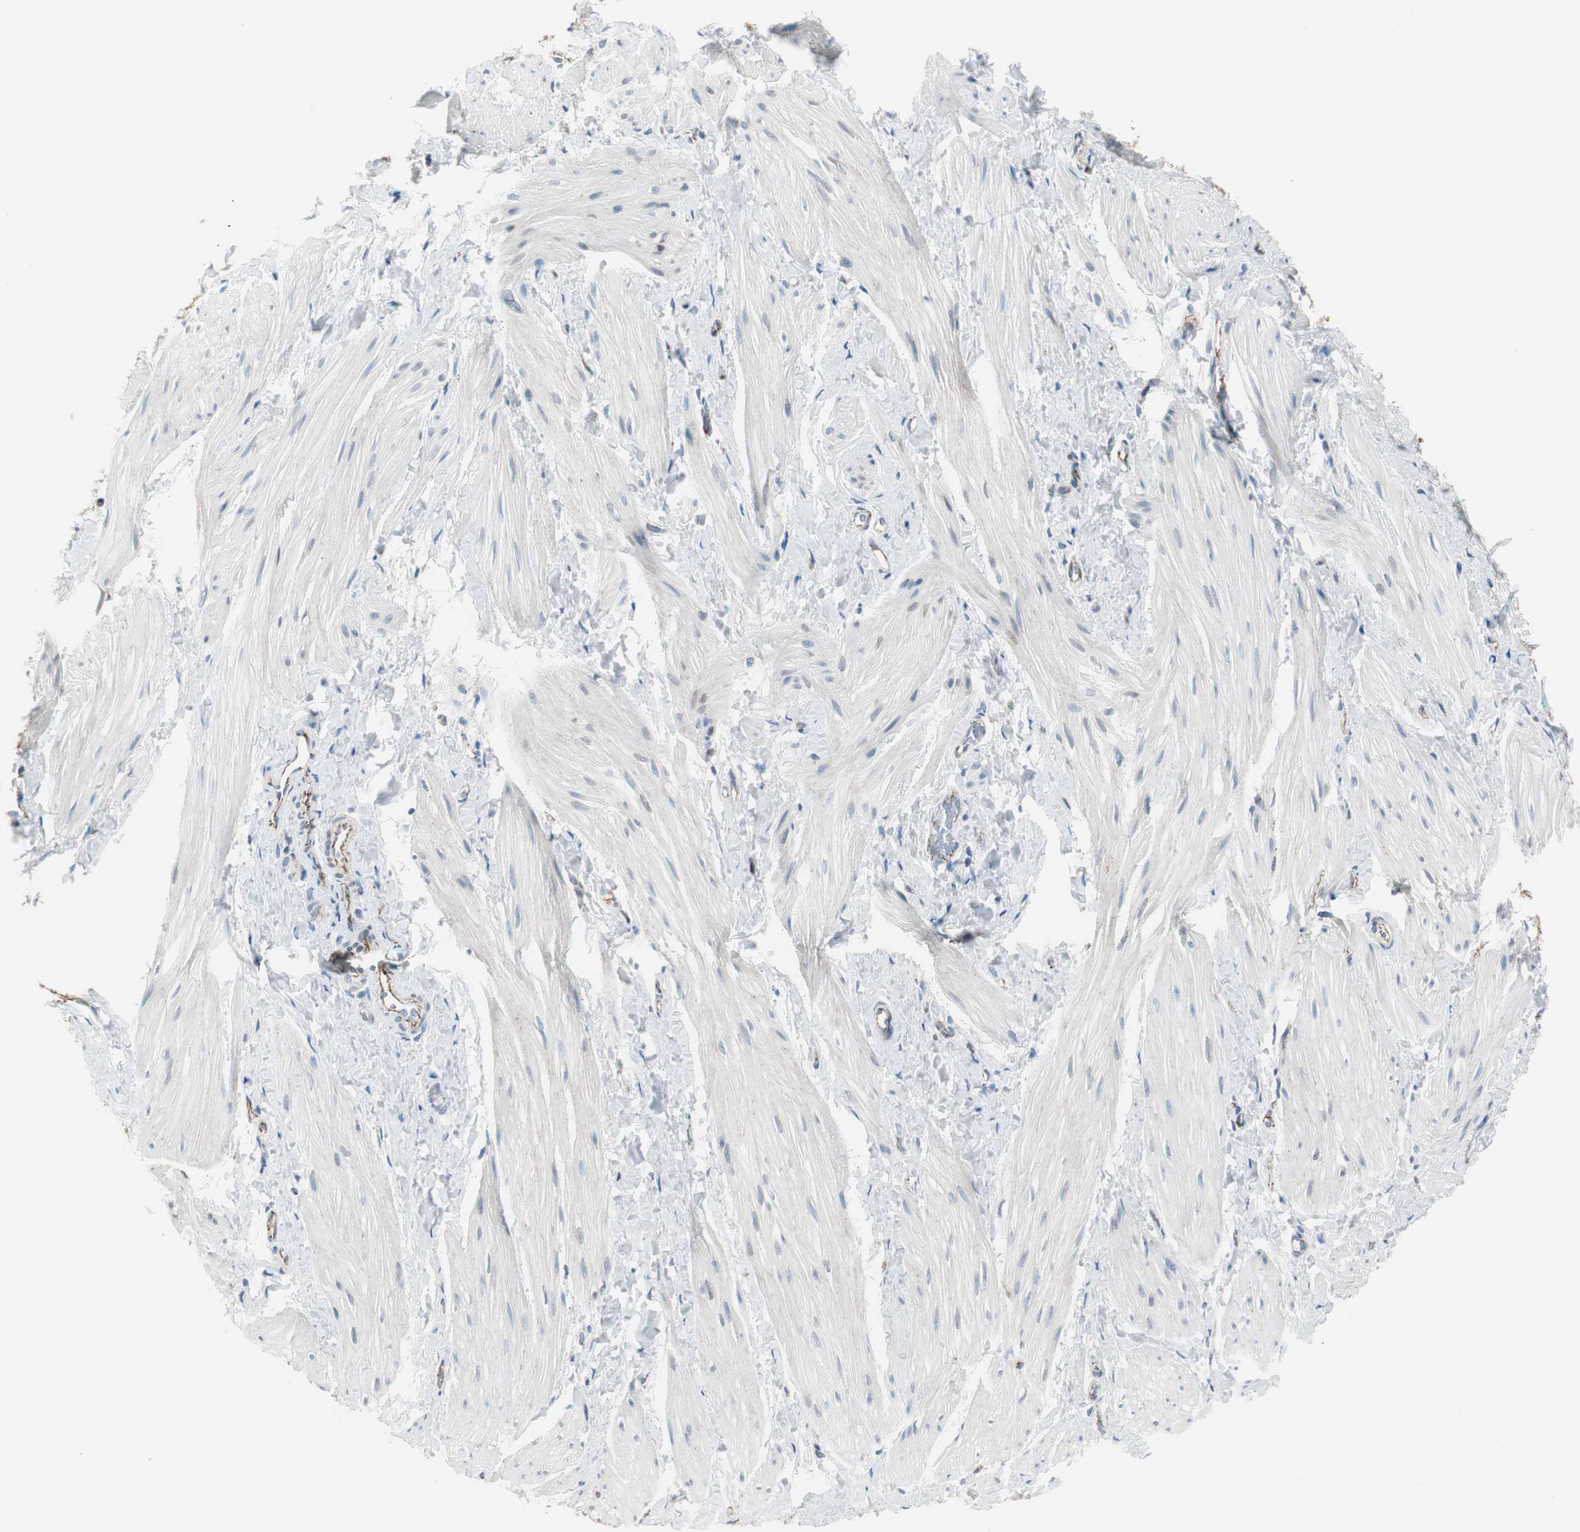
{"staining": {"intensity": "negative", "quantity": "none", "location": "none"}, "tissue": "smooth muscle", "cell_type": "Smooth muscle cells", "image_type": "normal", "snomed": [{"axis": "morphology", "description": "Normal tissue, NOS"}, {"axis": "topography", "description": "Smooth muscle"}], "caption": "The histopathology image exhibits no staining of smooth muscle cells in unremarkable smooth muscle. (Brightfield microscopy of DAB (3,3'-diaminobenzidine) IHC at high magnification).", "gene": "STXBP4", "patient": {"sex": "male", "age": 16}}